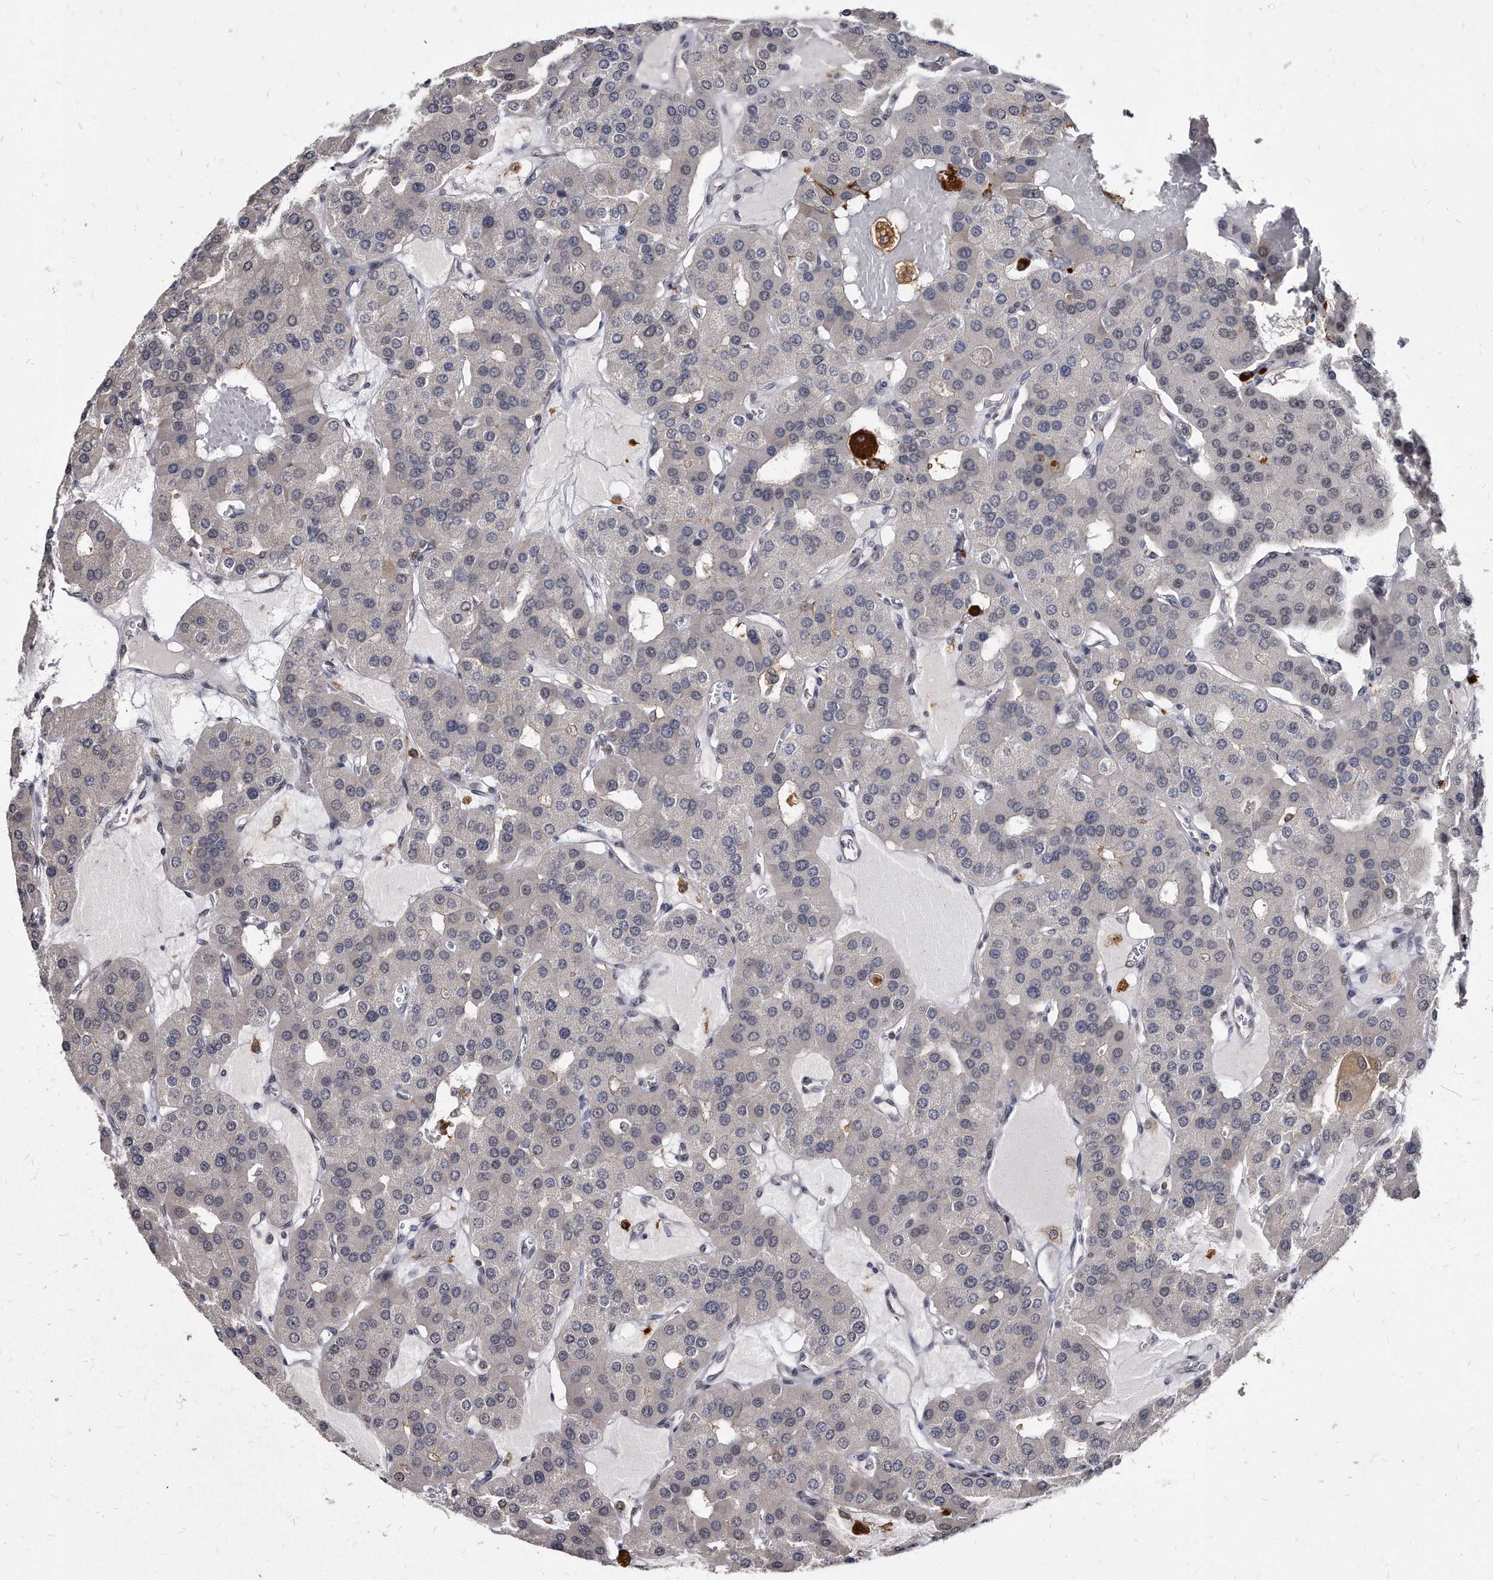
{"staining": {"intensity": "moderate", "quantity": "25%-75%", "location": "nuclear"}, "tissue": "parathyroid gland", "cell_type": "Glandular cells", "image_type": "normal", "snomed": [{"axis": "morphology", "description": "Normal tissue, NOS"}, {"axis": "morphology", "description": "Adenoma, NOS"}, {"axis": "topography", "description": "Parathyroid gland"}], "caption": "A histopathology image of human parathyroid gland stained for a protein reveals moderate nuclear brown staining in glandular cells.", "gene": "KLHDC3", "patient": {"sex": "female", "age": 86}}